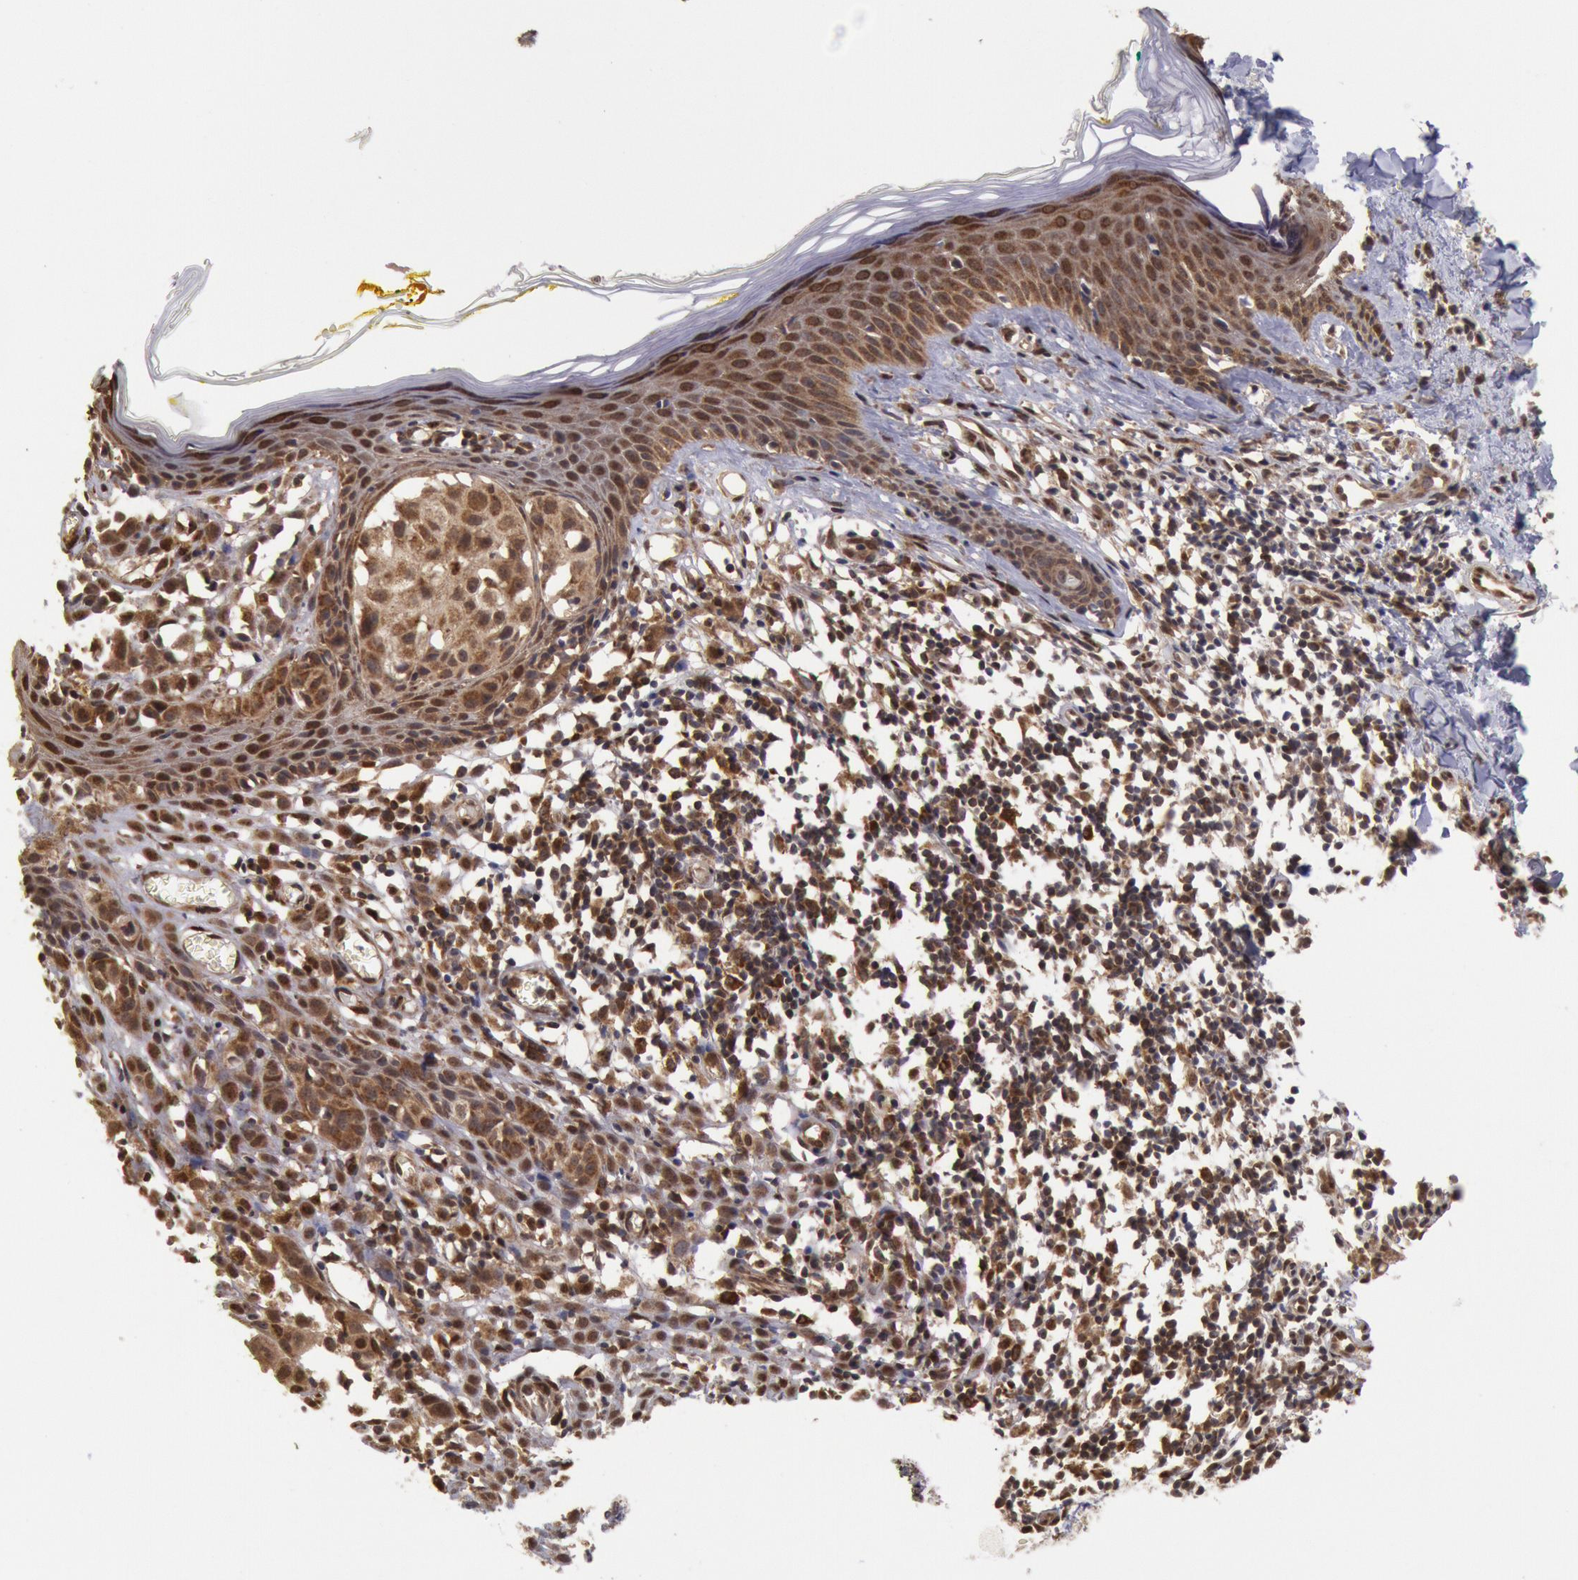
{"staining": {"intensity": "strong", "quantity": ">75%", "location": "cytoplasmic/membranous"}, "tissue": "melanoma", "cell_type": "Tumor cells", "image_type": "cancer", "snomed": [{"axis": "morphology", "description": "Malignant melanoma, NOS"}, {"axis": "topography", "description": "Skin"}], "caption": "Malignant melanoma stained with DAB IHC reveals high levels of strong cytoplasmic/membranous staining in about >75% of tumor cells. (Brightfield microscopy of DAB IHC at high magnification).", "gene": "STX17", "patient": {"sex": "female", "age": 52}}